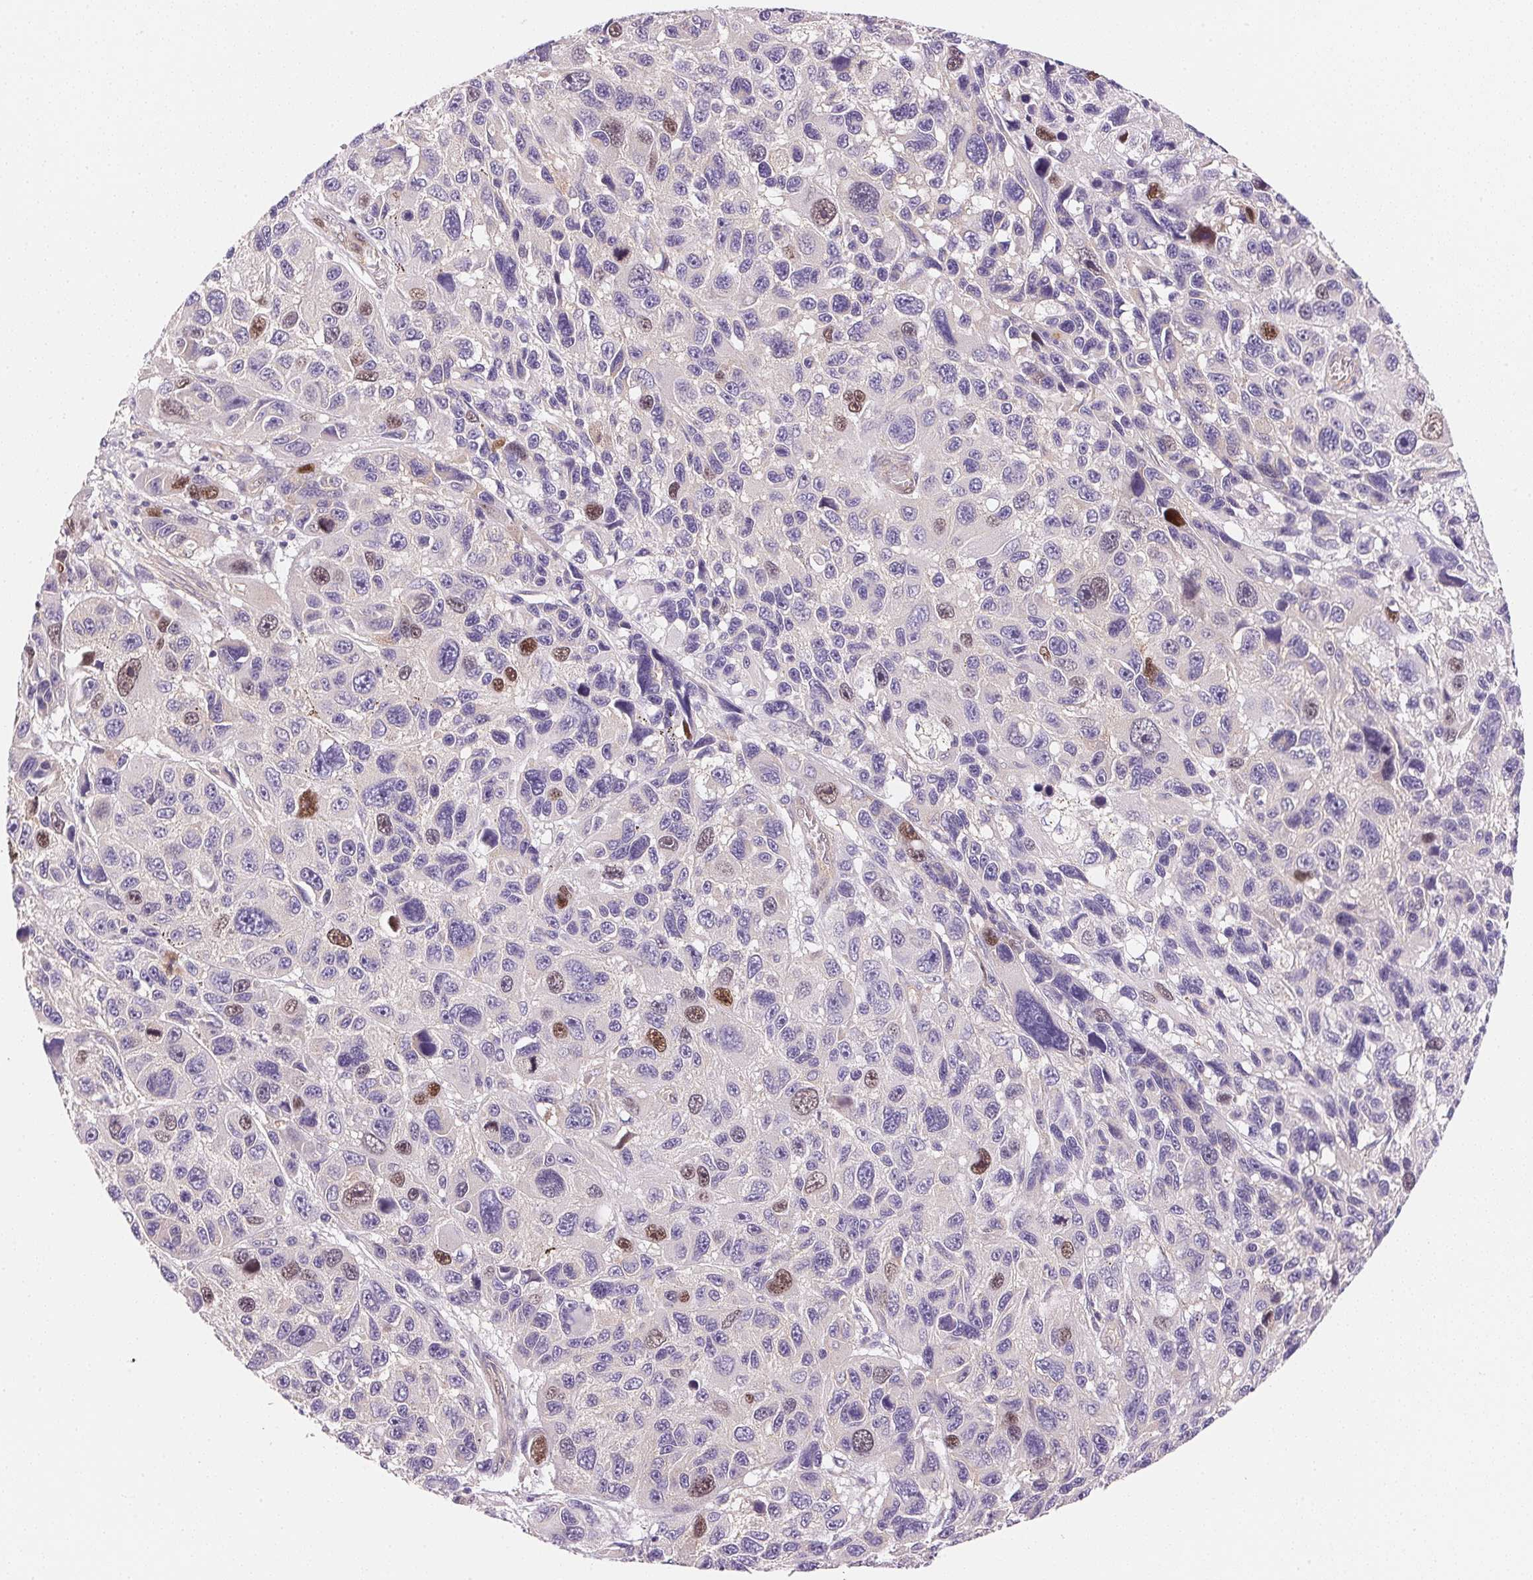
{"staining": {"intensity": "moderate", "quantity": "<25%", "location": "nuclear"}, "tissue": "melanoma", "cell_type": "Tumor cells", "image_type": "cancer", "snomed": [{"axis": "morphology", "description": "Malignant melanoma, NOS"}, {"axis": "topography", "description": "Skin"}], "caption": "Immunohistochemistry photomicrograph of neoplastic tissue: melanoma stained using immunohistochemistry (IHC) shows low levels of moderate protein expression localized specifically in the nuclear of tumor cells, appearing as a nuclear brown color.", "gene": "SMTN", "patient": {"sex": "male", "age": 53}}